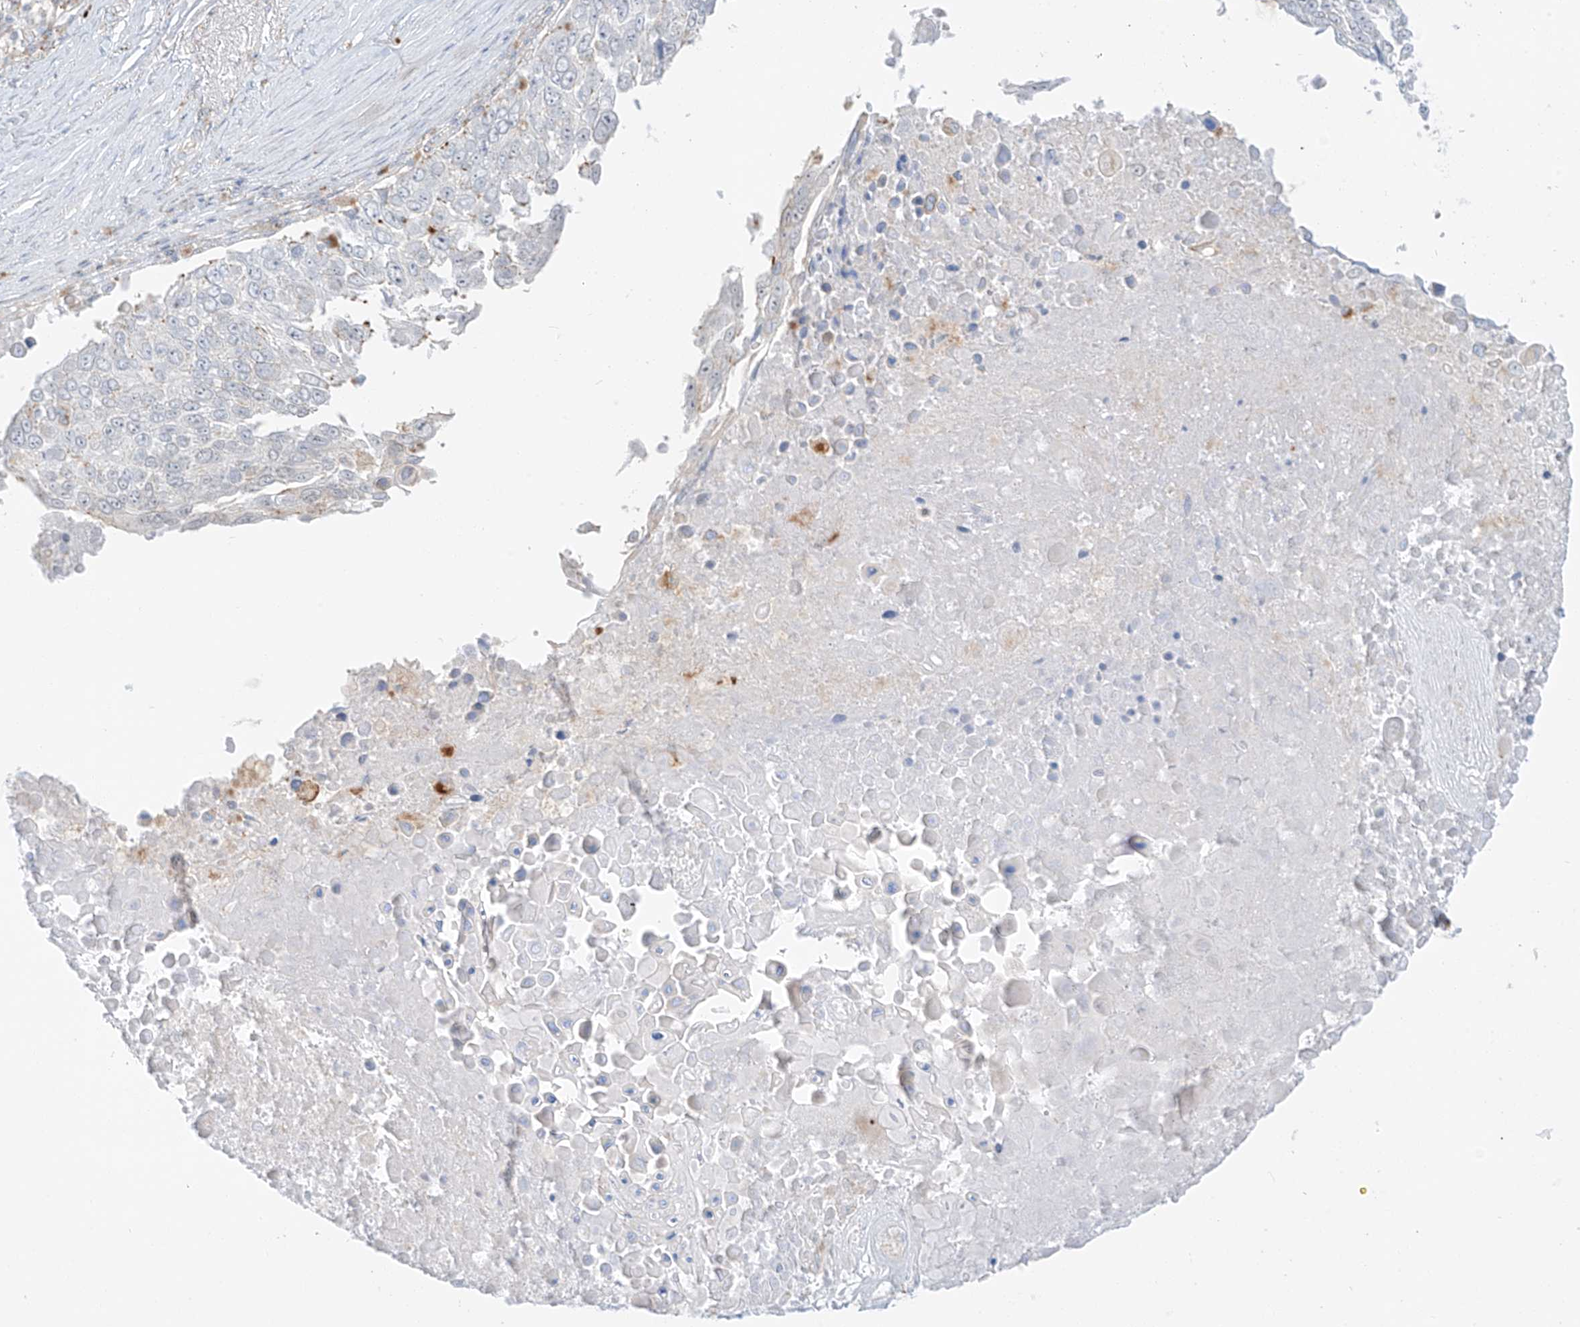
{"staining": {"intensity": "strong", "quantity": "<25%", "location": "cytoplasmic/membranous"}, "tissue": "lung cancer", "cell_type": "Tumor cells", "image_type": "cancer", "snomed": [{"axis": "morphology", "description": "Squamous cell carcinoma, NOS"}, {"axis": "topography", "description": "Lung"}], "caption": "Brown immunohistochemical staining in human lung cancer (squamous cell carcinoma) shows strong cytoplasmic/membranous staining in approximately <25% of tumor cells. The protein is shown in brown color, while the nuclei are stained blue.", "gene": "SLC35F6", "patient": {"sex": "male", "age": 66}}